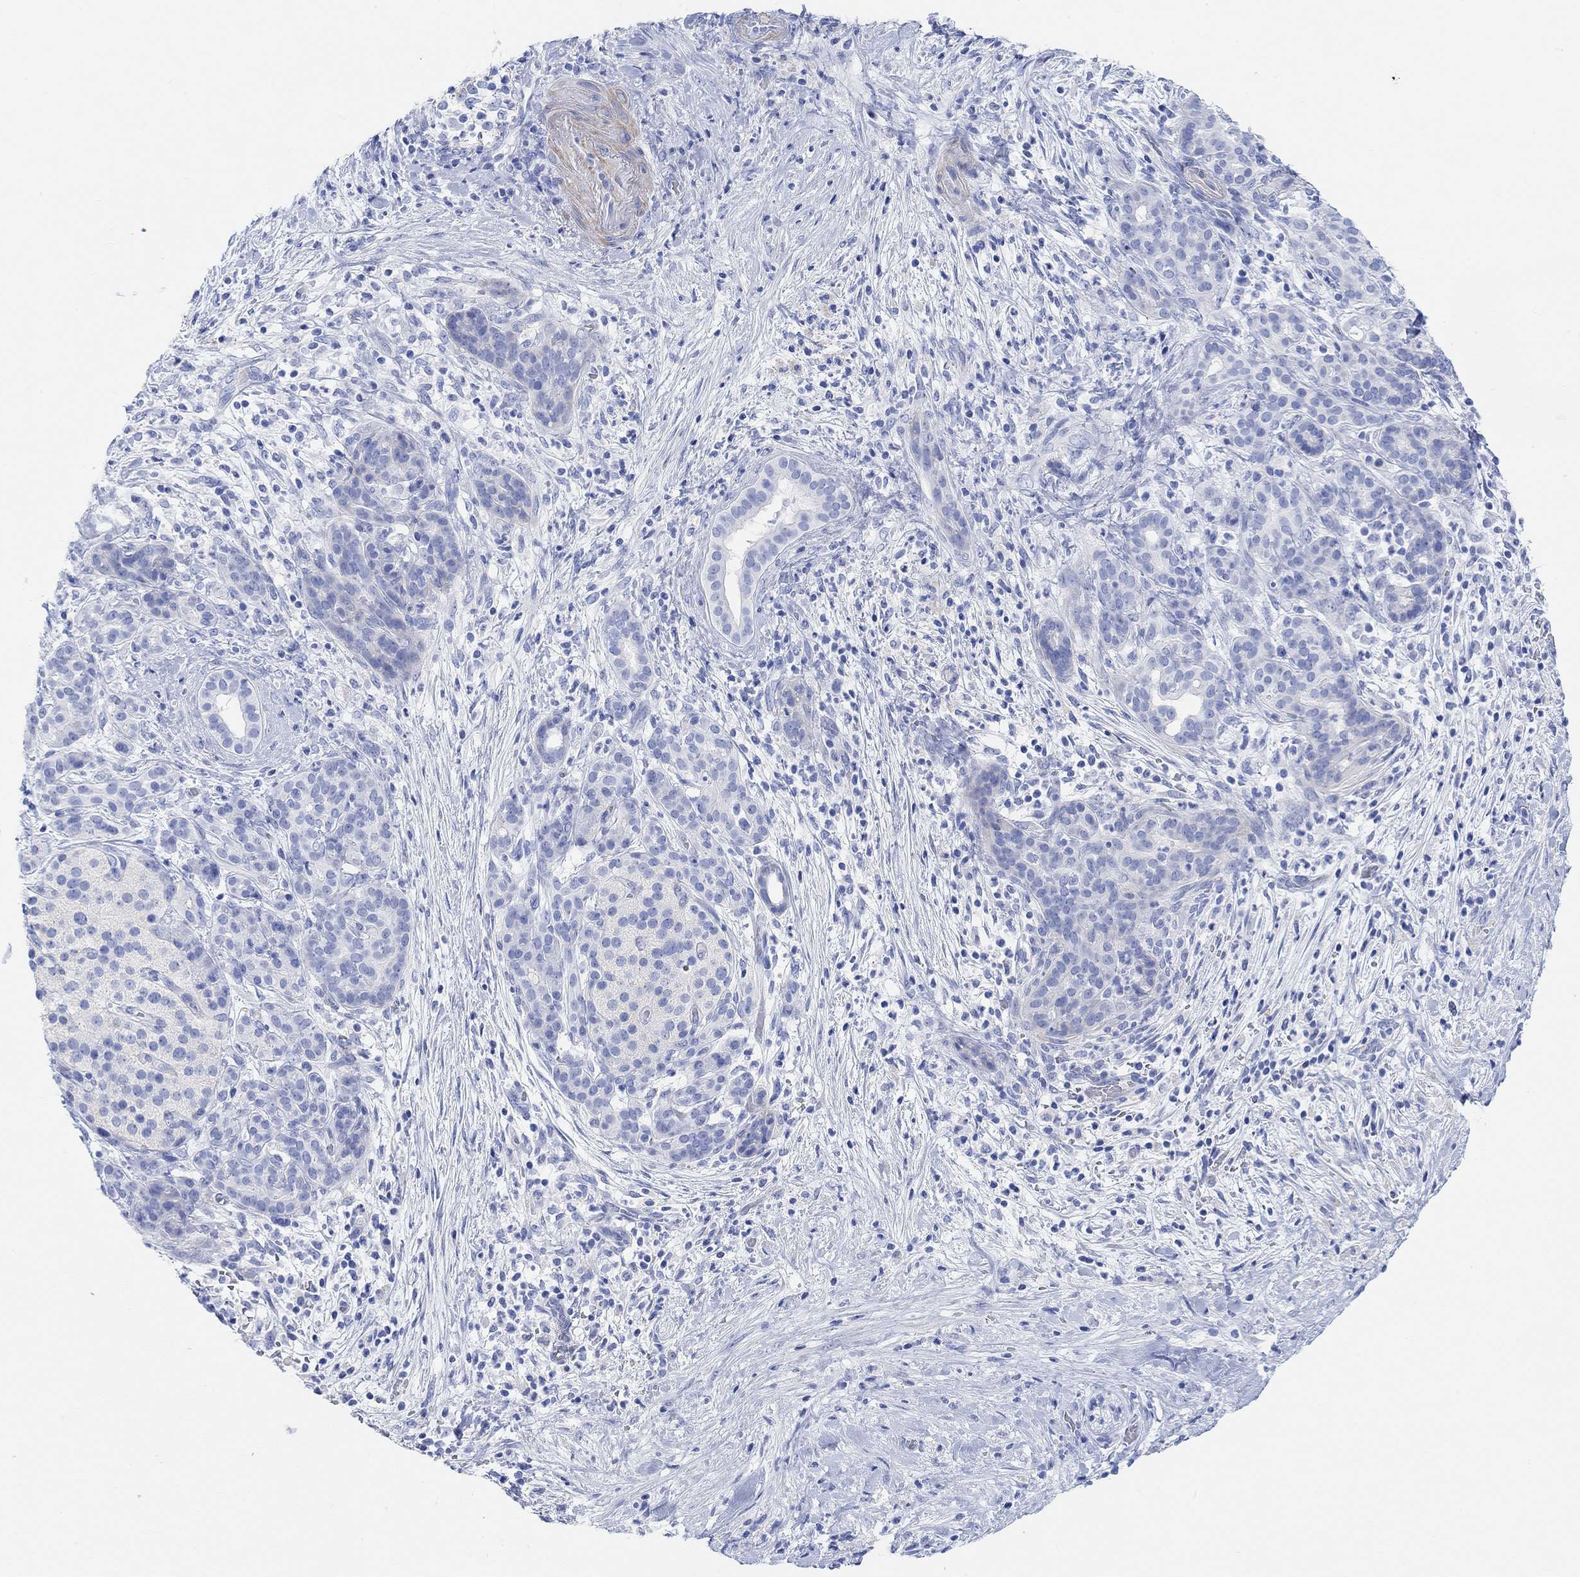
{"staining": {"intensity": "negative", "quantity": "none", "location": "none"}, "tissue": "pancreatic cancer", "cell_type": "Tumor cells", "image_type": "cancer", "snomed": [{"axis": "morphology", "description": "Adenocarcinoma, NOS"}, {"axis": "topography", "description": "Pancreas"}], "caption": "Image shows no significant protein expression in tumor cells of adenocarcinoma (pancreatic).", "gene": "ANKRD33", "patient": {"sex": "male", "age": 44}}